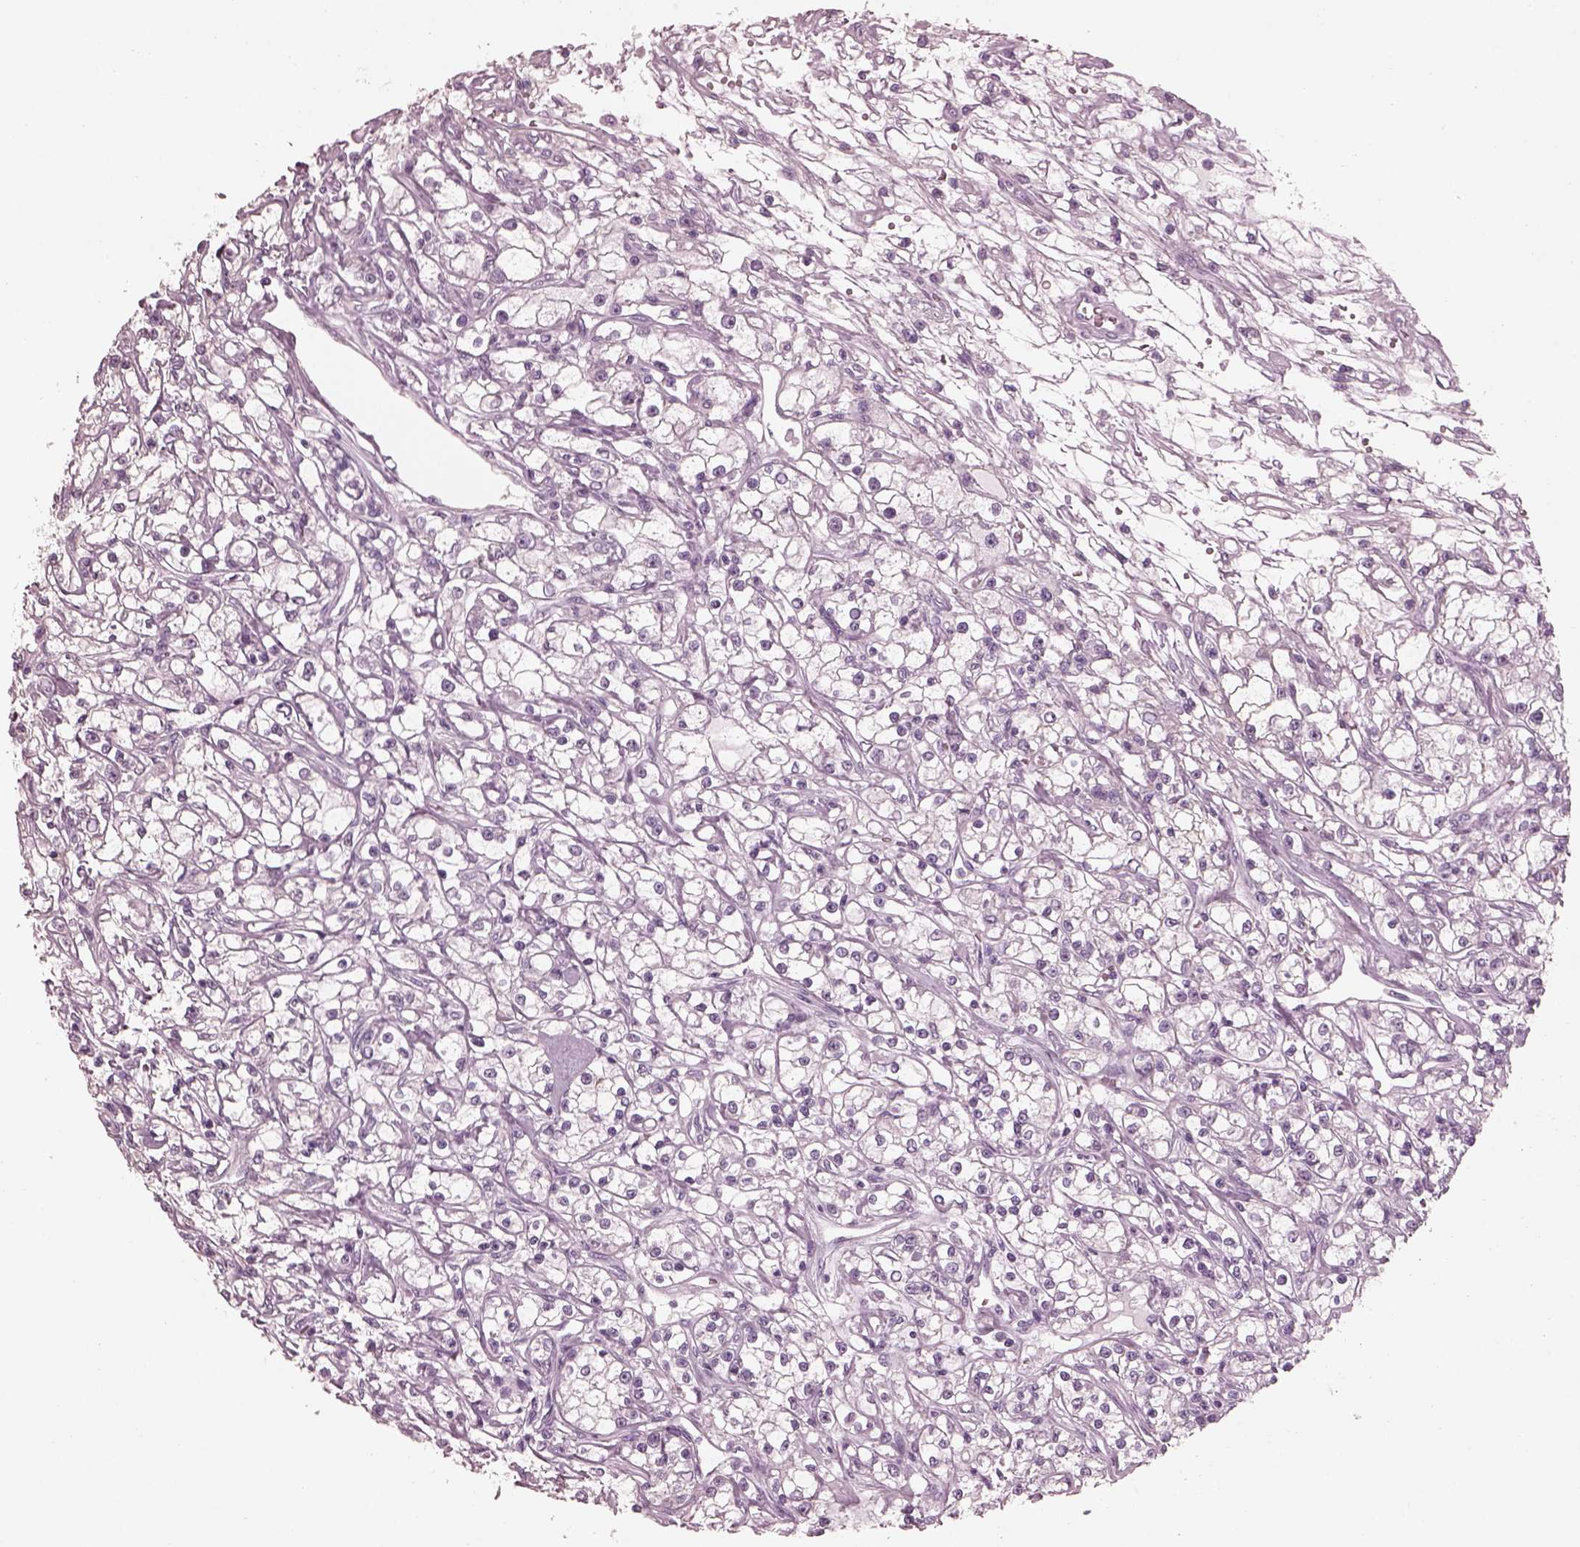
{"staining": {"intensity": "negative", "quantity": "none", "location": "none"}, "tissue": "renal cancer", "cell_type": "Tumor cells", "image_type": "cancer", "snomed": [{"axis": "morphology", "description": "Adenocarcinoma, NOS"}, {"axis": "topography", "description": "Kidney"}], "caption": "Micrograph shows no significant protein staining in tumor cells of renal cancer.", "gene": "FABP9", "patient": {"sex": "female", "age": 59}}